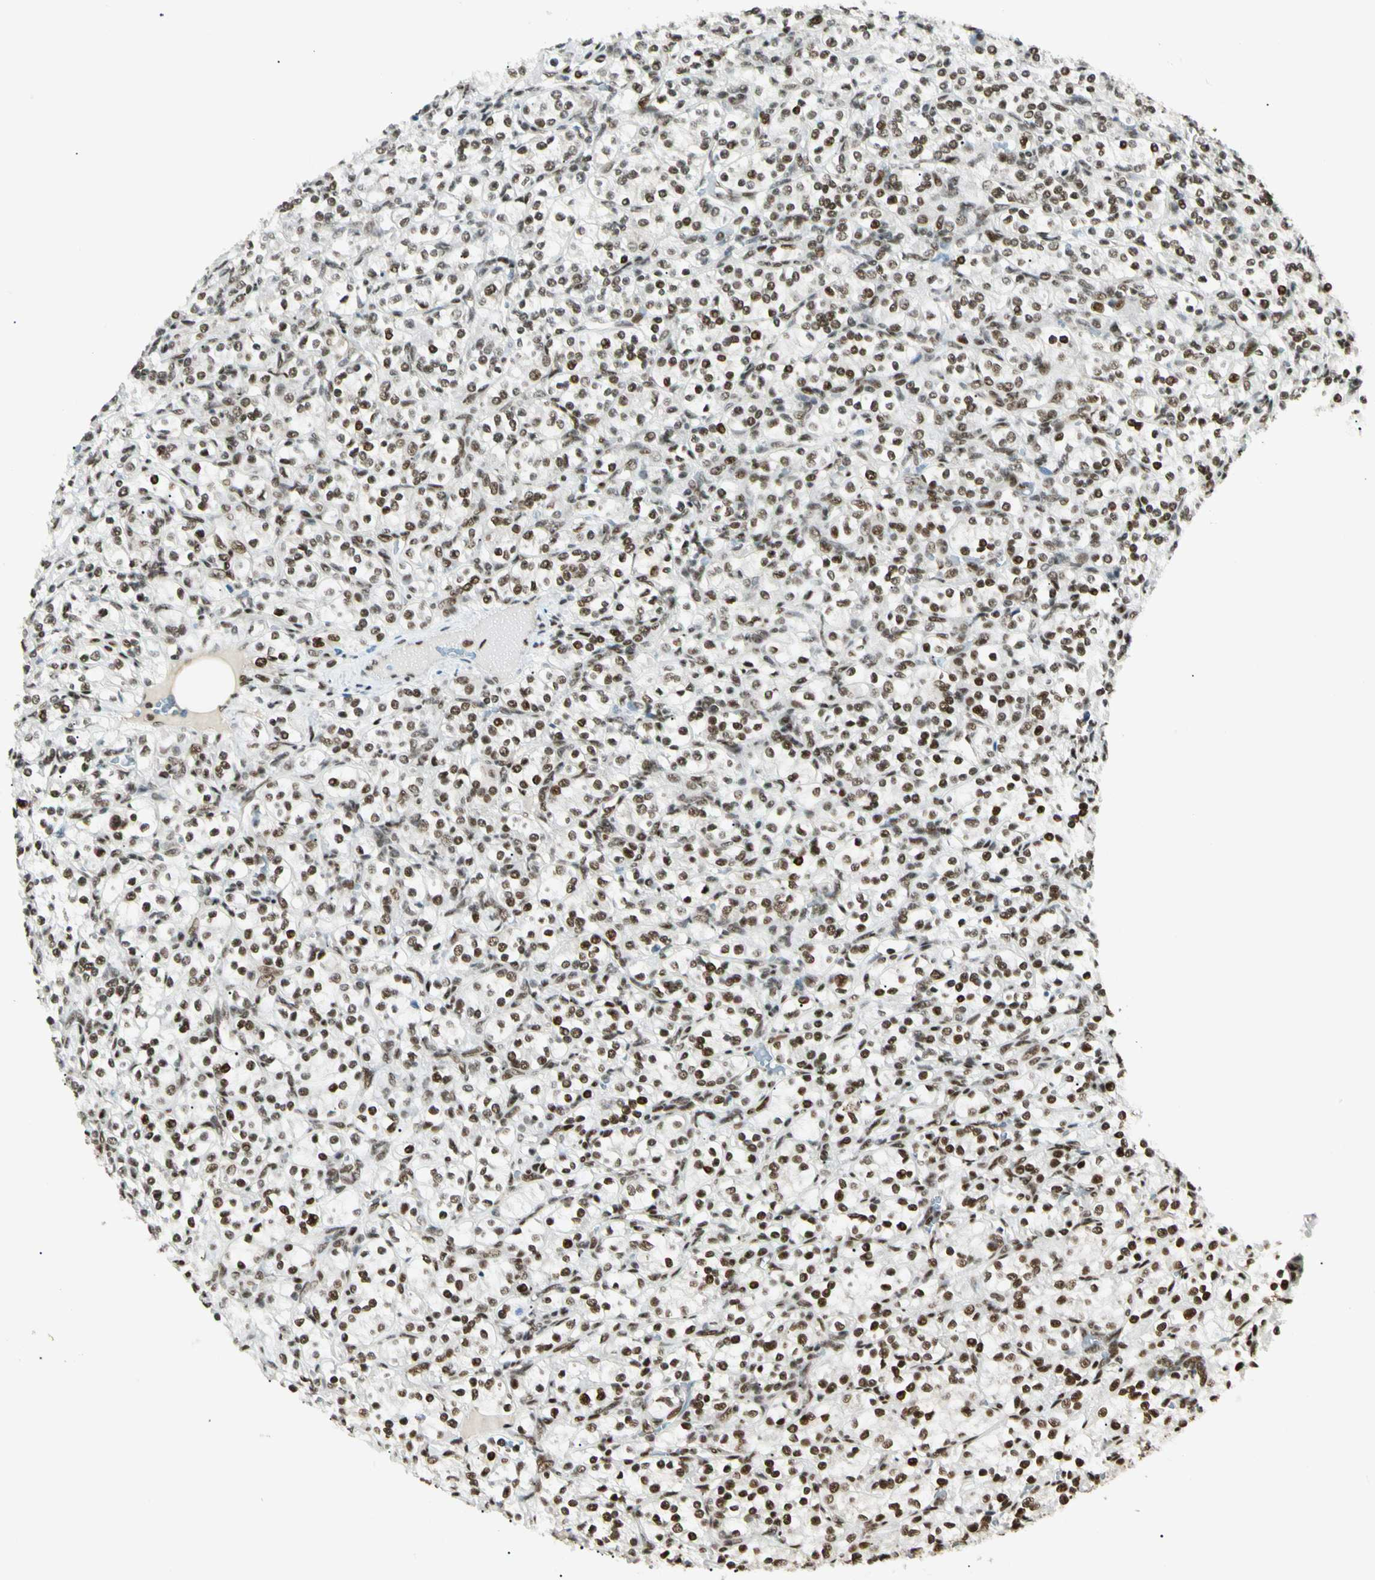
{"staining": {"intensity": "strong", "quantity": ">75%", "location": "nuclear"}, "tissue": "renal cancer", "cell_type": "Tumor cells", "image_type": "cancer", "snomed": [{"axis": "morphology", "description": "Adenocarcinoma, NOS"}, {"axis": "topography", "description": "Kidney"}], "caption": "Adenocarcinoma (renal) stained with DAB immunohistochemistry demonstrates high levels of strong nuclear expression in approximately >75% of tumor cells.", "gene": "FUS", "patient": {"sex": "male", "age": 77}}